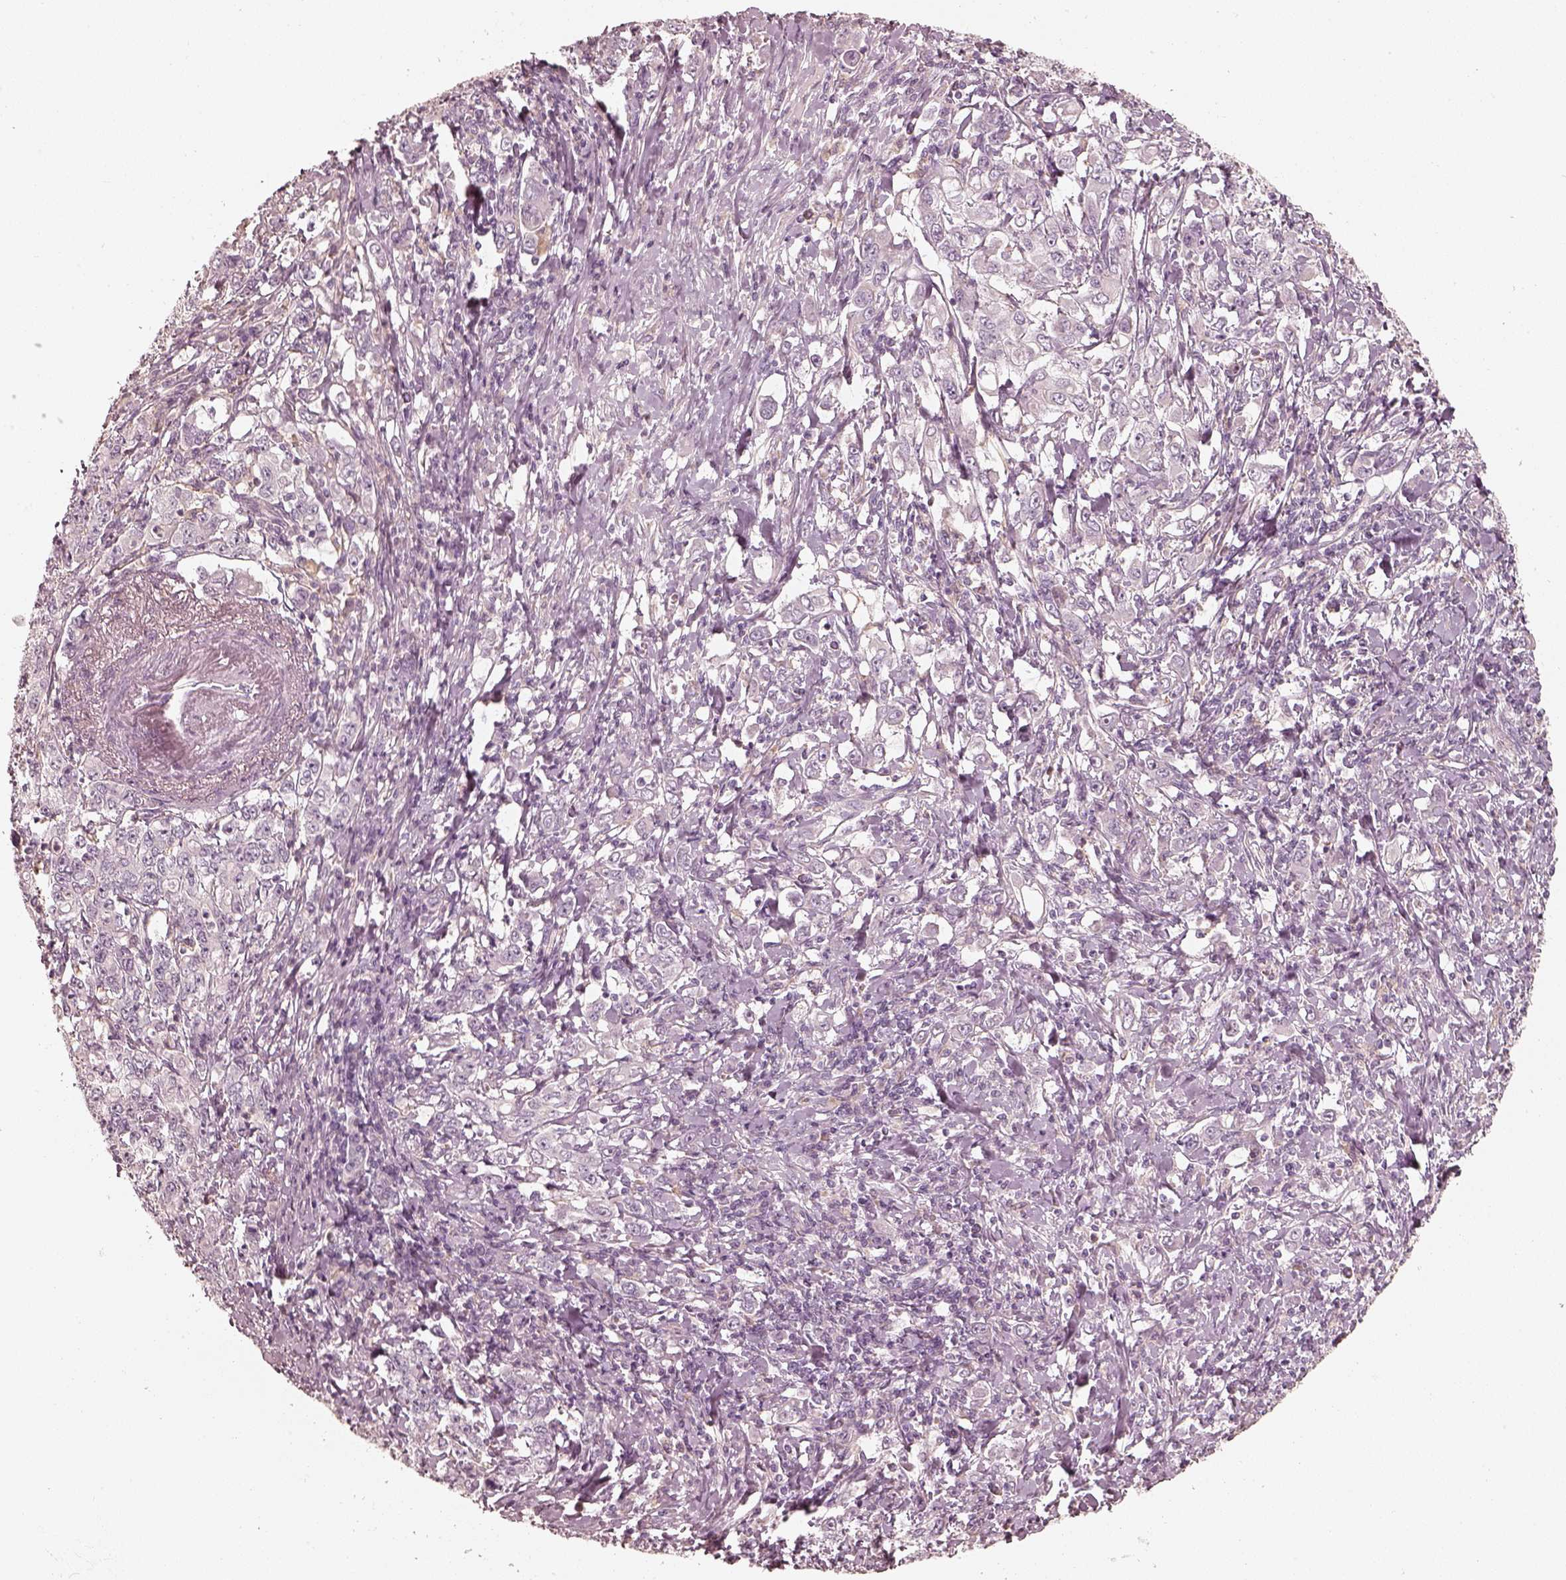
{"staining": {"intensity": "negative", "quantity": "none", "location": "none"}, "tissue": "stomach cancer", "cell_type": "Tumor cells", "image_type": "cancer", "snomed": [{"axis": "morphology", "description": "Adenocarcinoma, NOS"}, {"axis": "topography", "description": "Stomach, lower"}], "caption": "DAB immunohistochemical staining of human adenocarcinoma (stomach) reveals no significant staining in tumor cells. (DAB IHC, high magnification).", "gene": "FMNL2", "patient": {"sex": "female", "age": 72}}